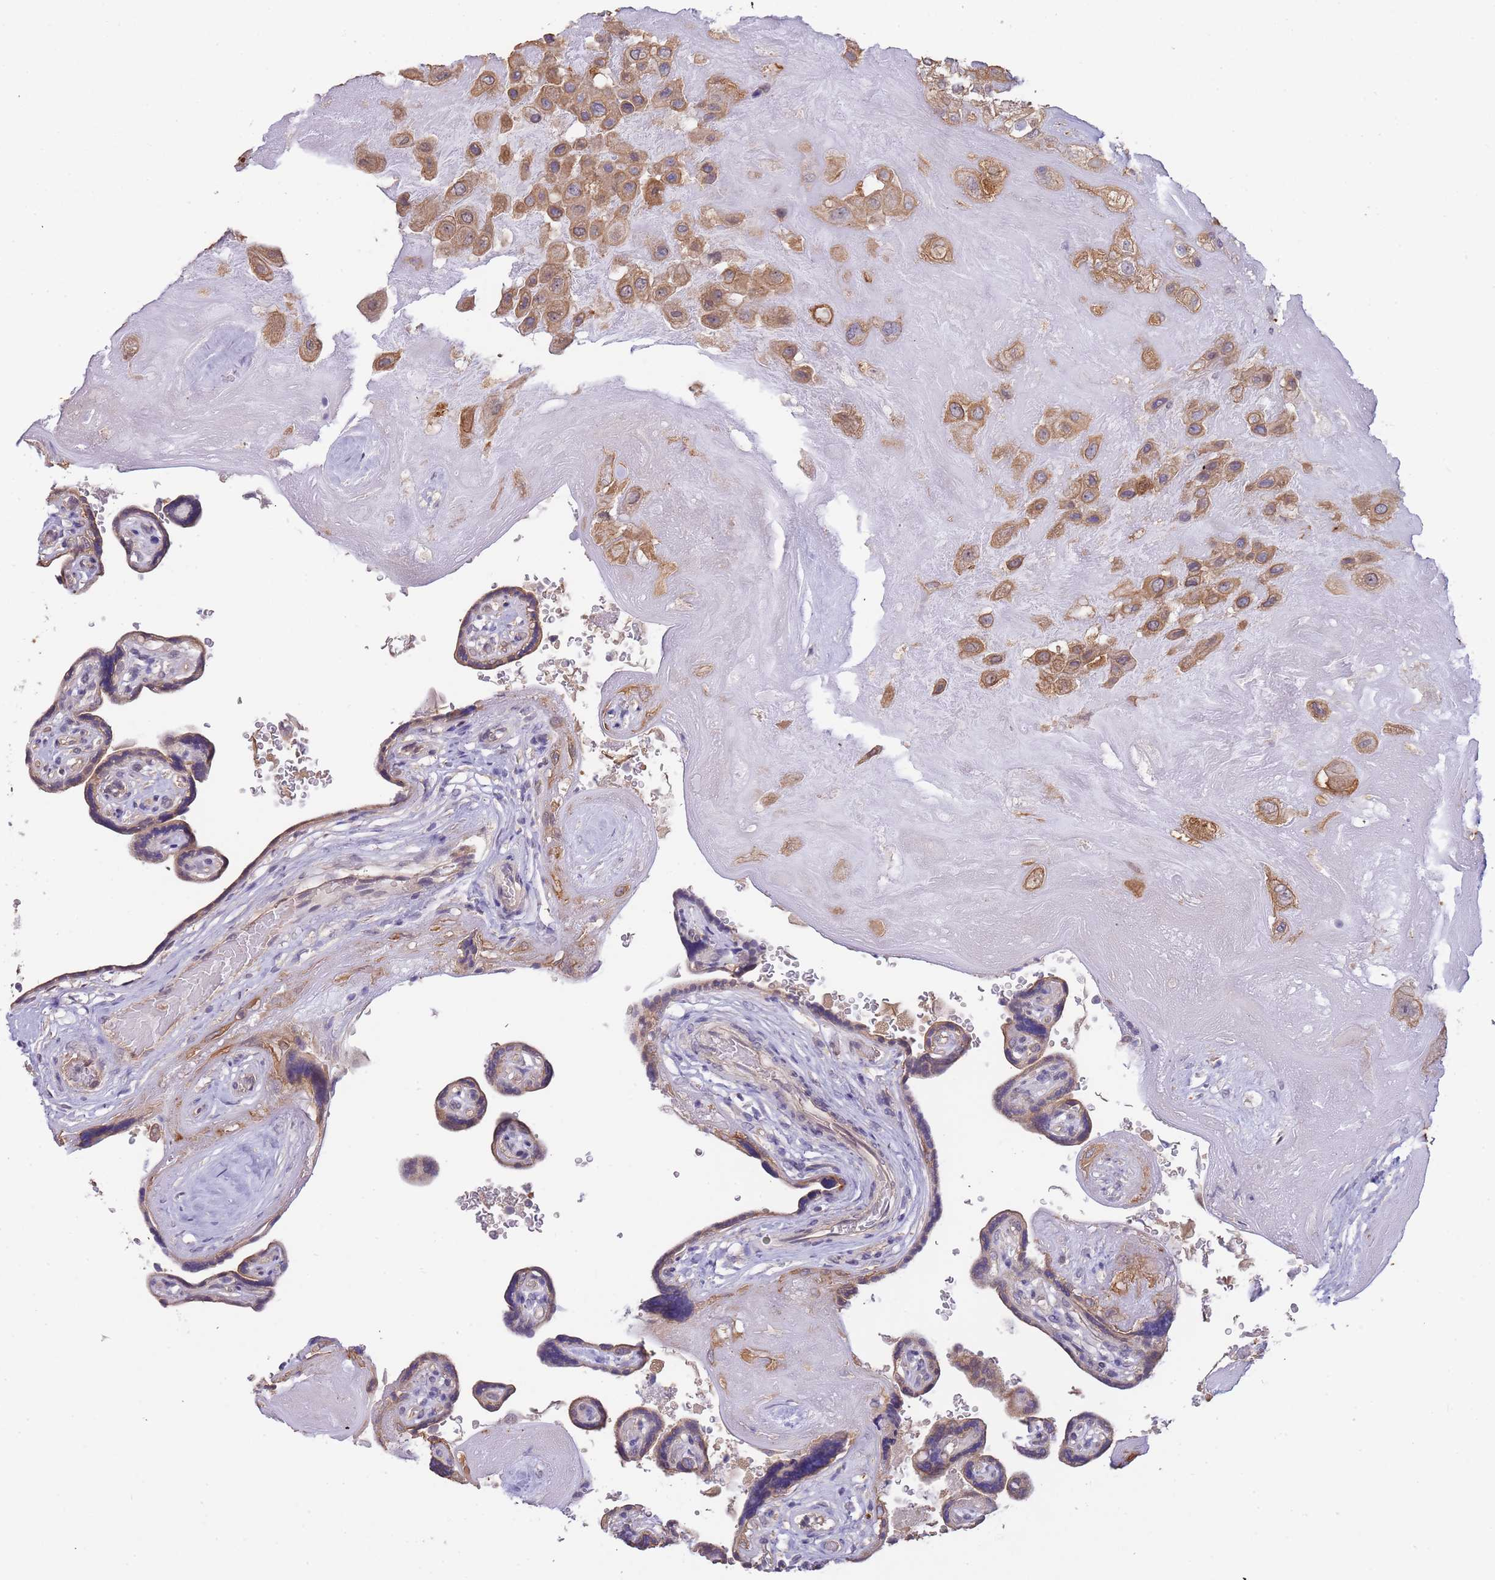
{"staining": {"intensity": "moderate", "quantity": ">75%", "location": "cytoplasmic/membranous"}, "tissue": "placenta", "cell_type": "Decidual cells", "image_type": "normal", "snomed": [{"axis": "morphology", "description": "Normal tissue, NOS"}, {"axis": "topography", "description": "Placenta"}], "caption": "A brown stain highlights moderate cytoplasmic/membranous staining of a protein in decidual cells of unremarkable placenta.", "gene": "SMC6", "patient": {"sex": "female", "age": 32}}